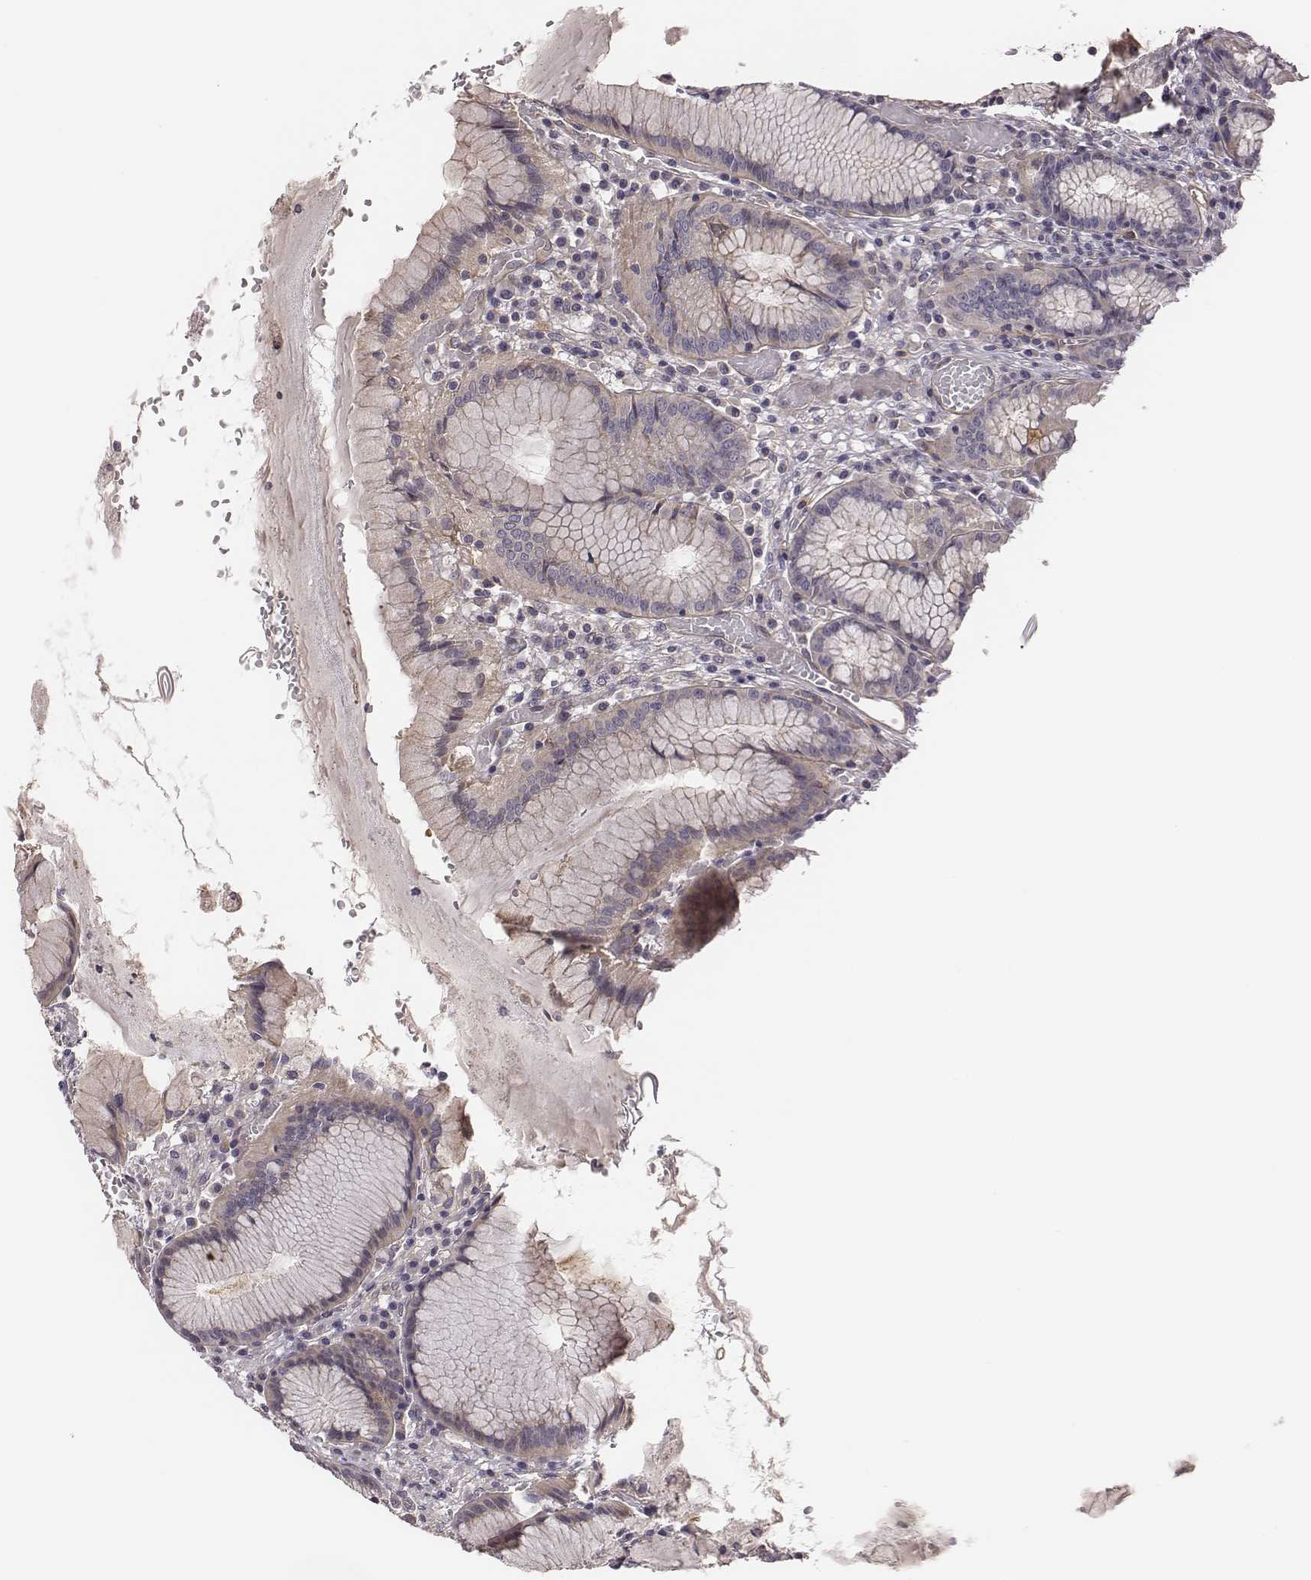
{"staining": {"intensity": "moderate", "quantity": "<25%", "location": "cytoplasmic/membranous"}, "tissue": "stomach", "cell_type": "Glandular cells", "image_type": "normal", "snomed": [{"axis": "morphology", "description": "Normal tissue, NOS"}, {"axis": "topography", "description": "Stomach"}], "caption": "Protein positivity by immunohistochemistry reveals moderate cytoplasmic/membranous expression in about <25% of glandular cells in benign stomach.", "gene": "SCARF1", "patient": {"sex": "male", "age": 55}}